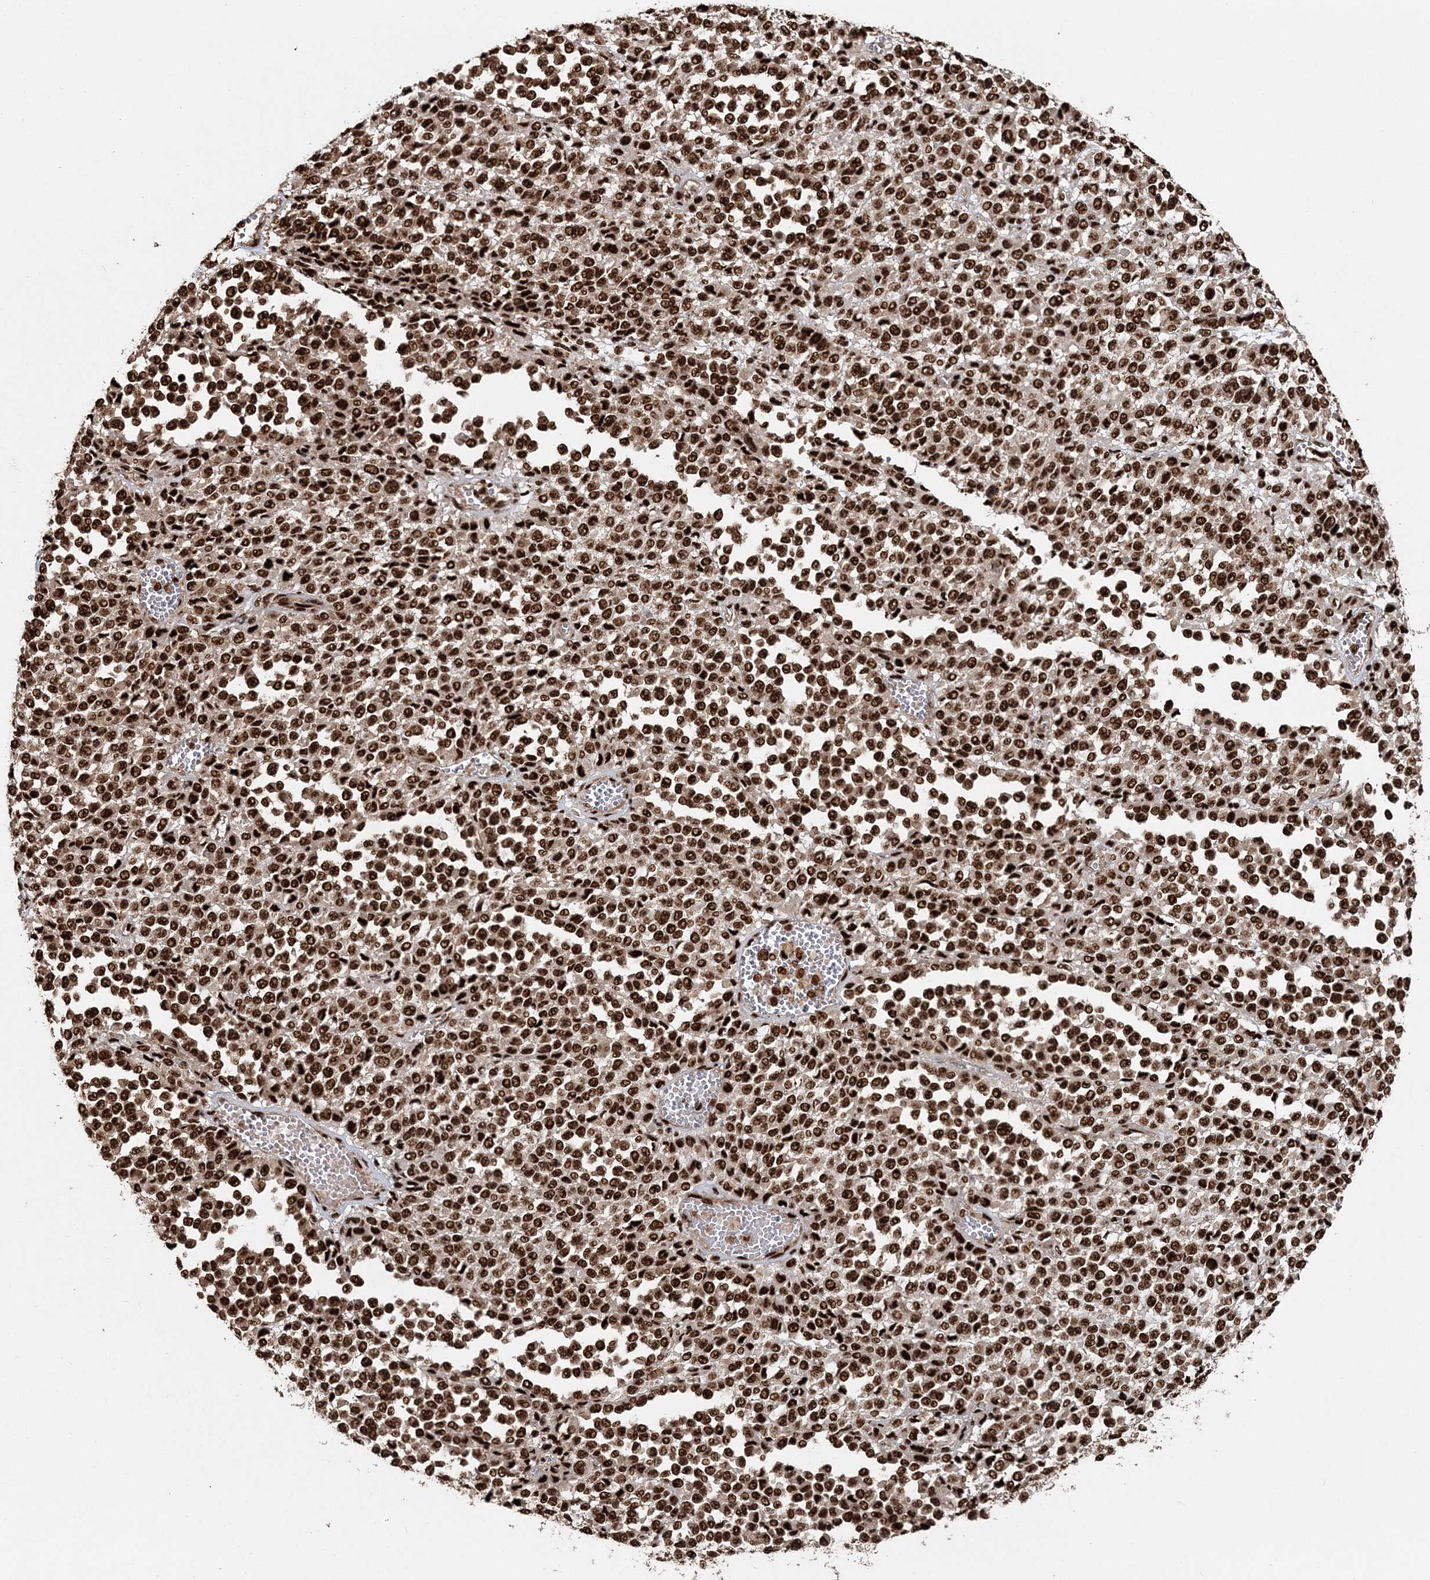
{"staining": {"intensity": "strong", "quantity": ">75%", "location": "nuclear"}, "tissue": "melanoma", "cell_type": "Tumor cells", "image_type": "cancer", "snomed": [{"axis": "morphology", "description": "Malignant melanoma, Metastatic site"}, {"axis": "topography", "description": "Pancreas"}], "caption": "High-magnification brightfield microscopy of melanoma stained with DAB (3,3'-diaminobenzidine) (brown) and counterstained with hematoxylin (blue). tumor cells exhibit strong nuclear expression is seen in approximately>75% of cells.", "gene": "EXOSC8", "patient": {"sex": "female", "age": 30}}